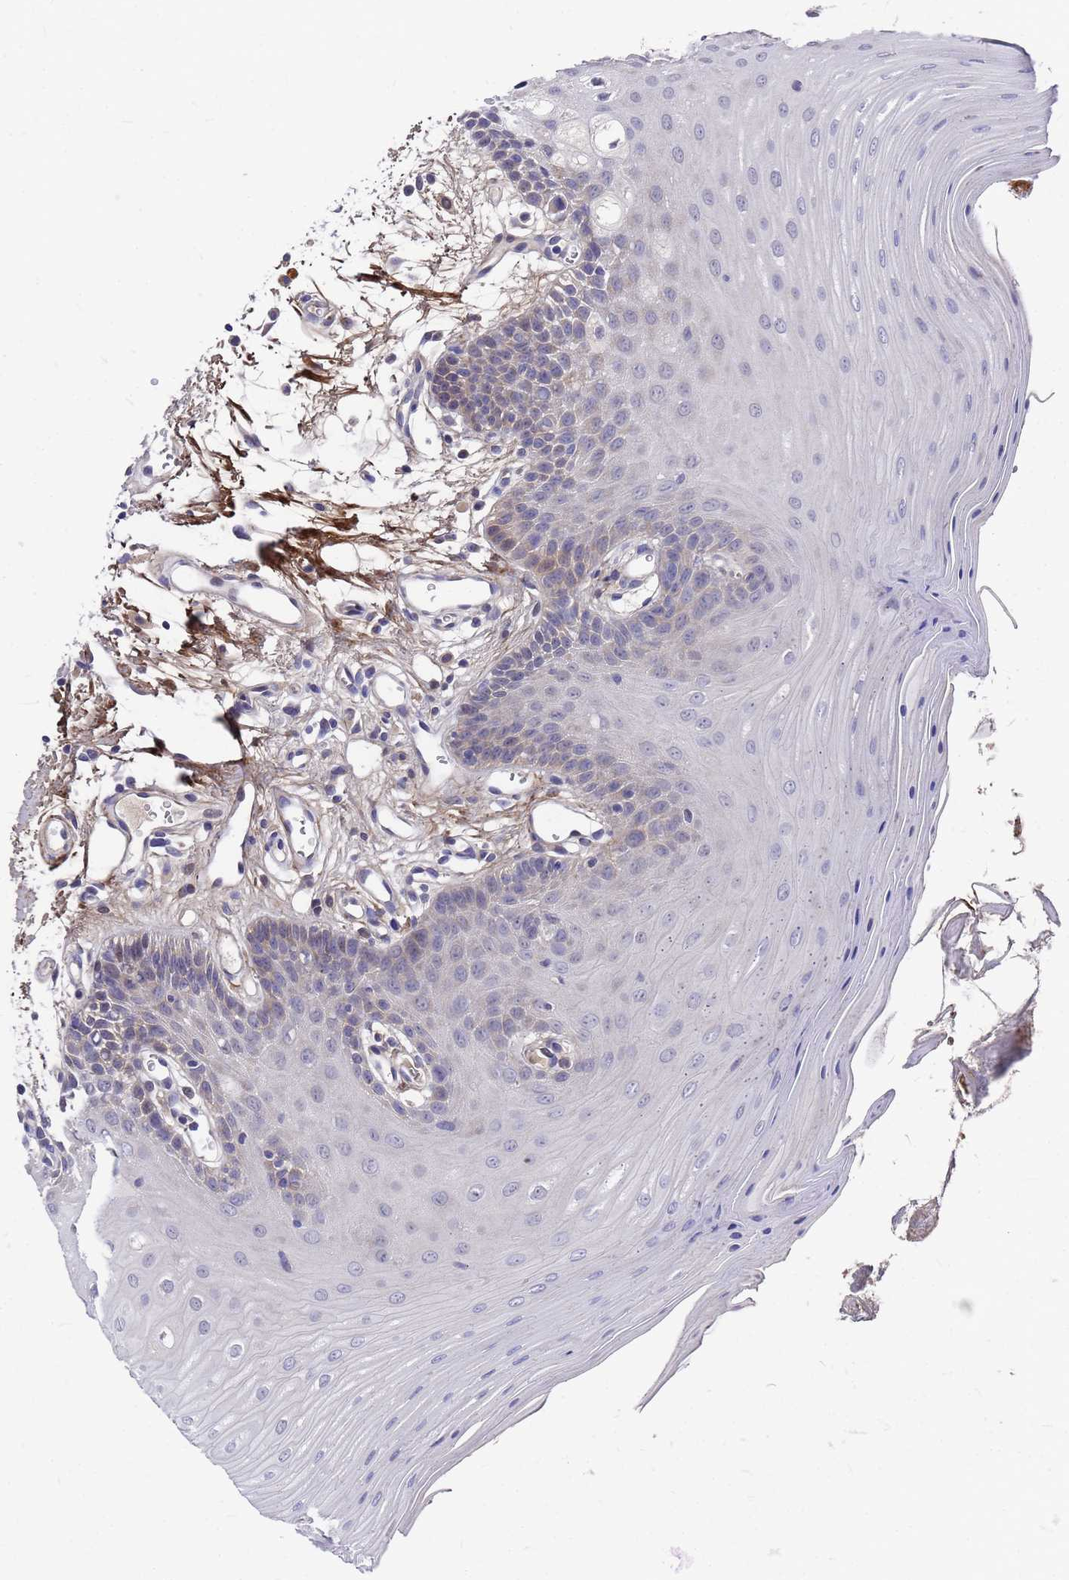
{"staining": {"intensity": "weak", "quantity": "<25%", "location": "cytoplasmic/membranous"}, "tissue": "oral mucosa", "cell_type": "Squamous epithelial cells", "image_type": "normal", "snomed": [{"axis": "morphology", "description": "Normal tissue, NOS"}, {"axis": "topography", "description": "Oral tissue"}, {"axis": "topography", "description": "Tounge, NOS"}], "caption": "Immunohistochemistry (IHC) histopathology image of benign oral mucosa: human oral mucosa stained with DAB (3,3'-diaminobenzidine) demonstrates no significant protein positivity in squamous epithelial cells.", "gene": "ZNF717", "patient": {"sex": "female", "age": 73}}